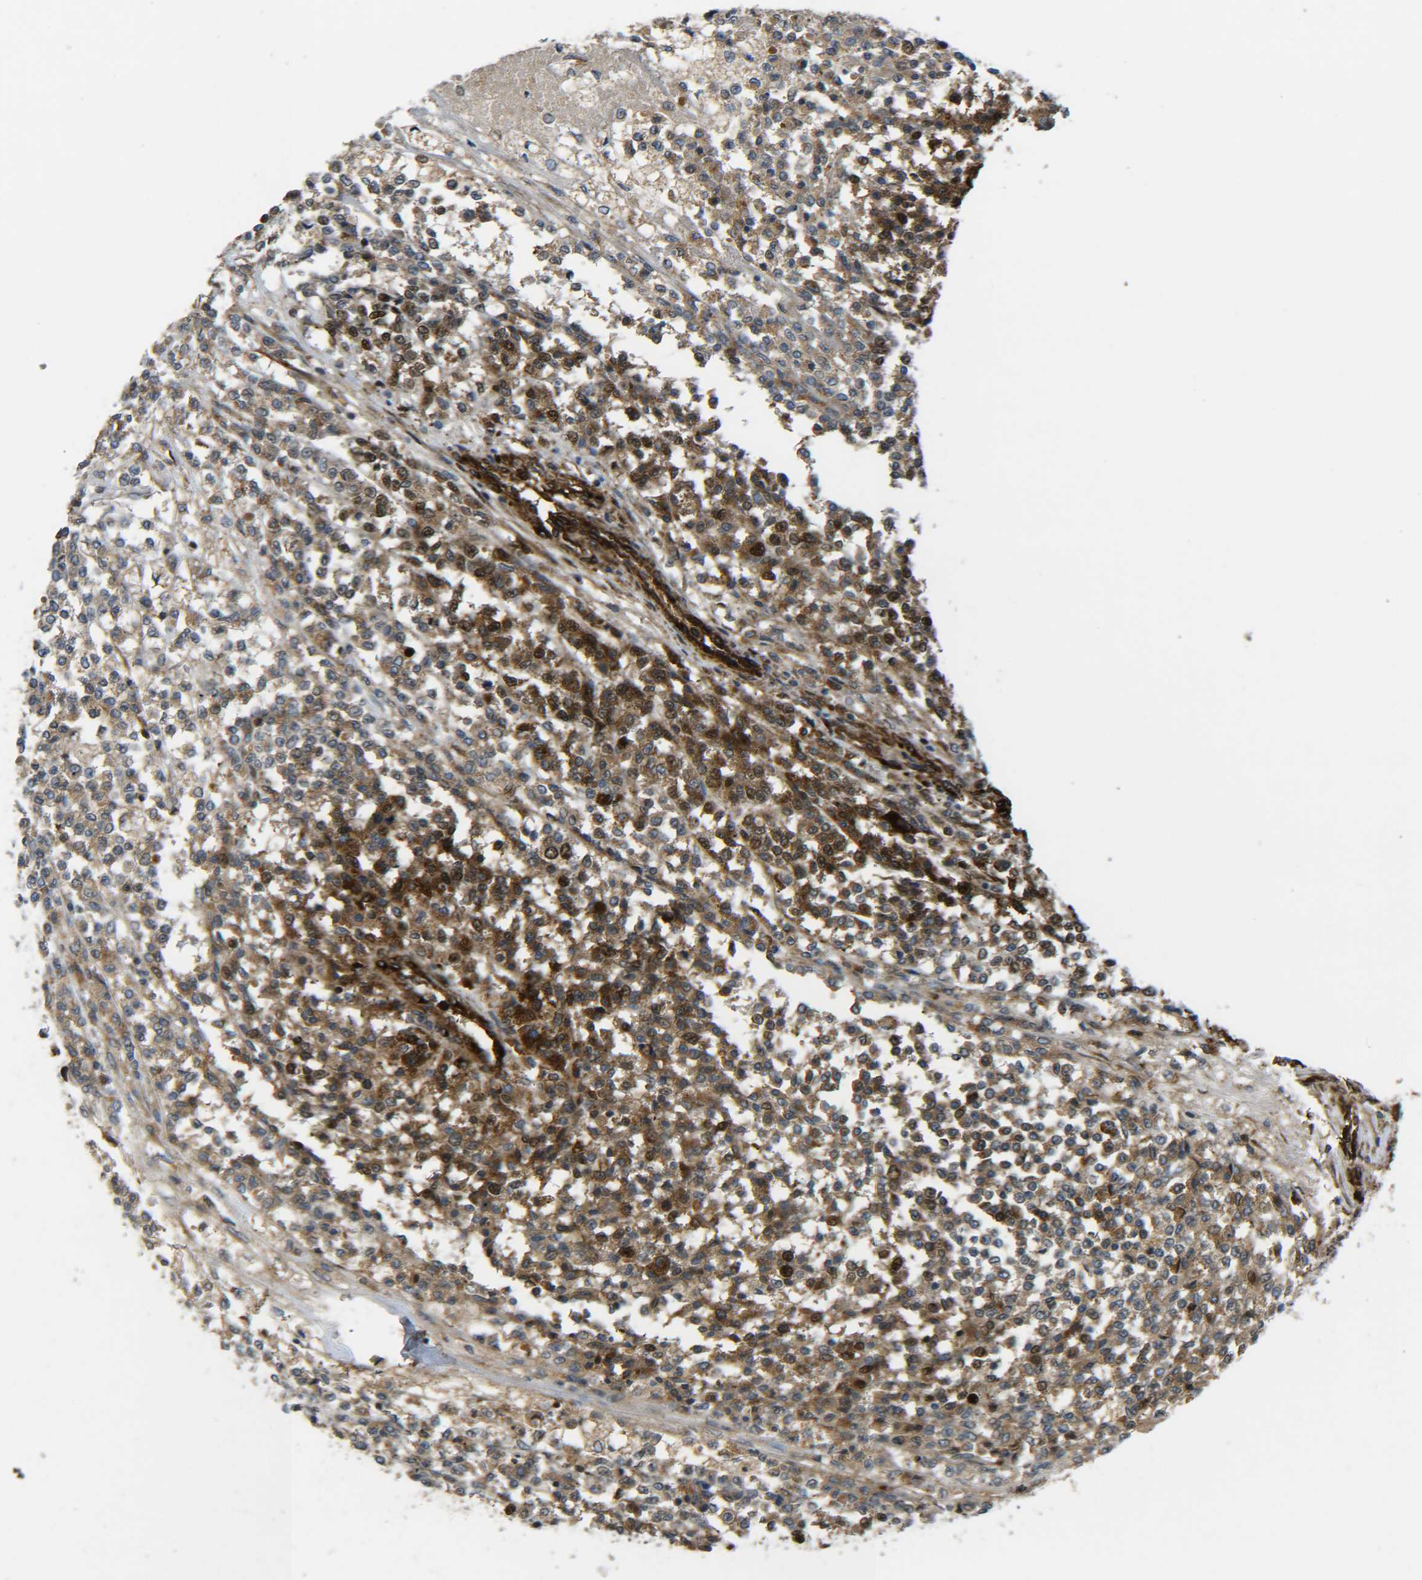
{"staining": {"intensity": "strong", "quantity": ">75%", "location": "cytoplasmic/membranous,nuclear"}, "tissue": "testis cancer", "cell_type": "Tumor cells", "image_type": "cancer", "snomed": [{"axis": "morphology", "description": "Seminoma, NOS"}, {"axis": "topography", "description": "Testis"}], "caption": "A brown stain labels strong cytoplasmic/membranous and nuclear expression of a protein in testis cancer tumor cells. Nuclei are stained in blue.", "gene": "ECE1", "patient": {"sex": "male", "age": 59}}